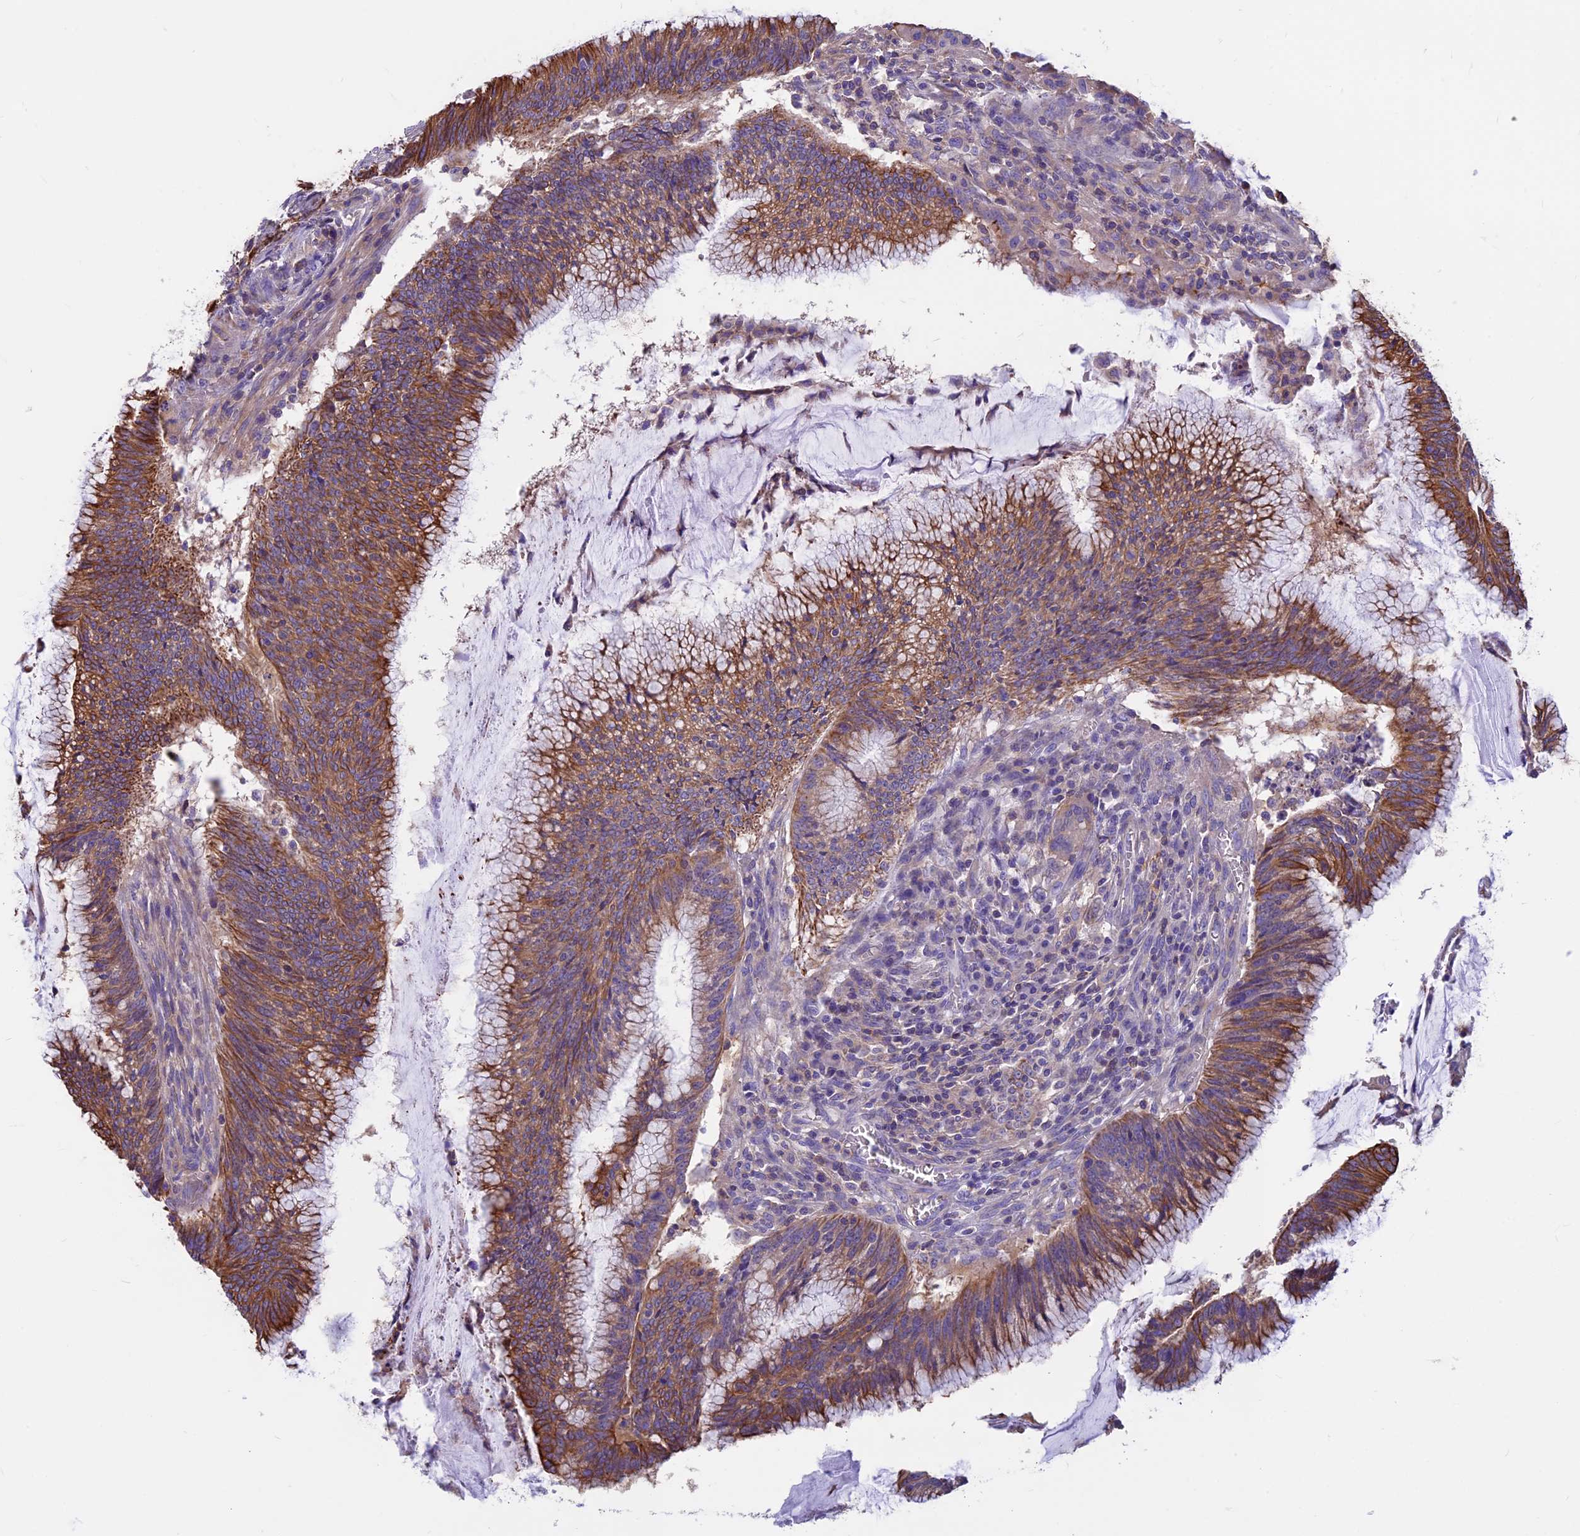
{"staining": {"intensity": "strong", "quantity": ">75%", "location": "cytoplasmic/membranous"}, "tissue": "colorectal cancer", "cell_type": "Tumor cells", "image_type": "cancer", "snomed": [{"axis": "morphology", "description": "Adenocarcinoma, NOS"}, {"axis": "topography", "description": "Rectum"}], "caption": "Immunohistochemical staining of human colorectal adenocarcinoma displays high levels of strong cytoplasmic/membranous protein staining in approximately >75% of tumor cells.", "gene": "CDAN1", "patient": {"sex": "female", "age": 77}}